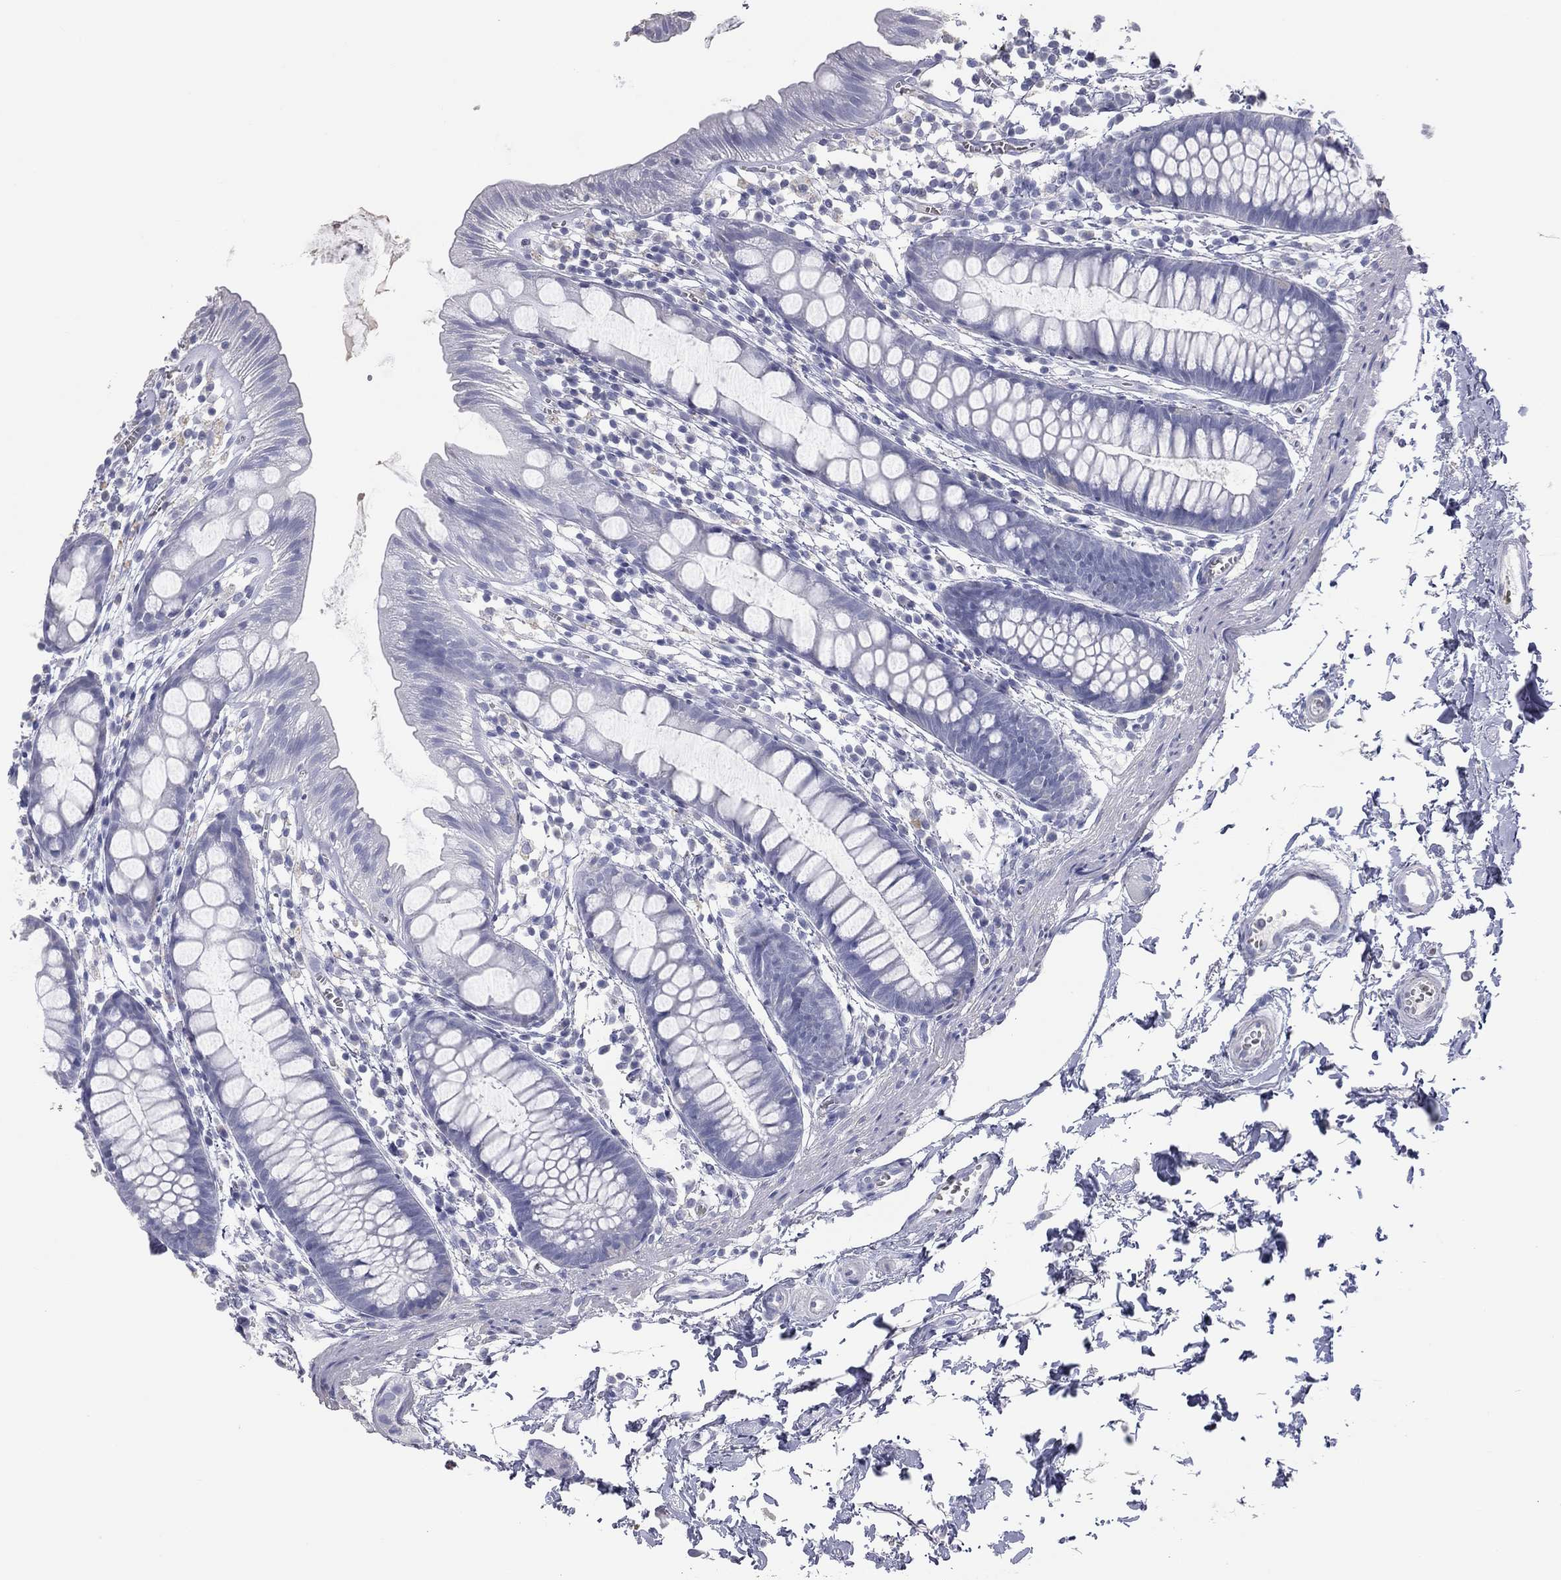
{"staining": {"intensity": "negative", "quantity": "none", "location": "none"}, "tissue": "rectum", "cell_type": "Glandular cells", "image_type": "normal", "snomed": [{"axis": "morphology", "description": "Normal tissue, NOS"}, {"axis": "topography", "description": "Rectum"}], "caption": "Protein analysis of normal rectum exhibits no significant positivity in glandular cells.", "gene": "ESX1", "patient": {"sex": "male", "age": 57}}